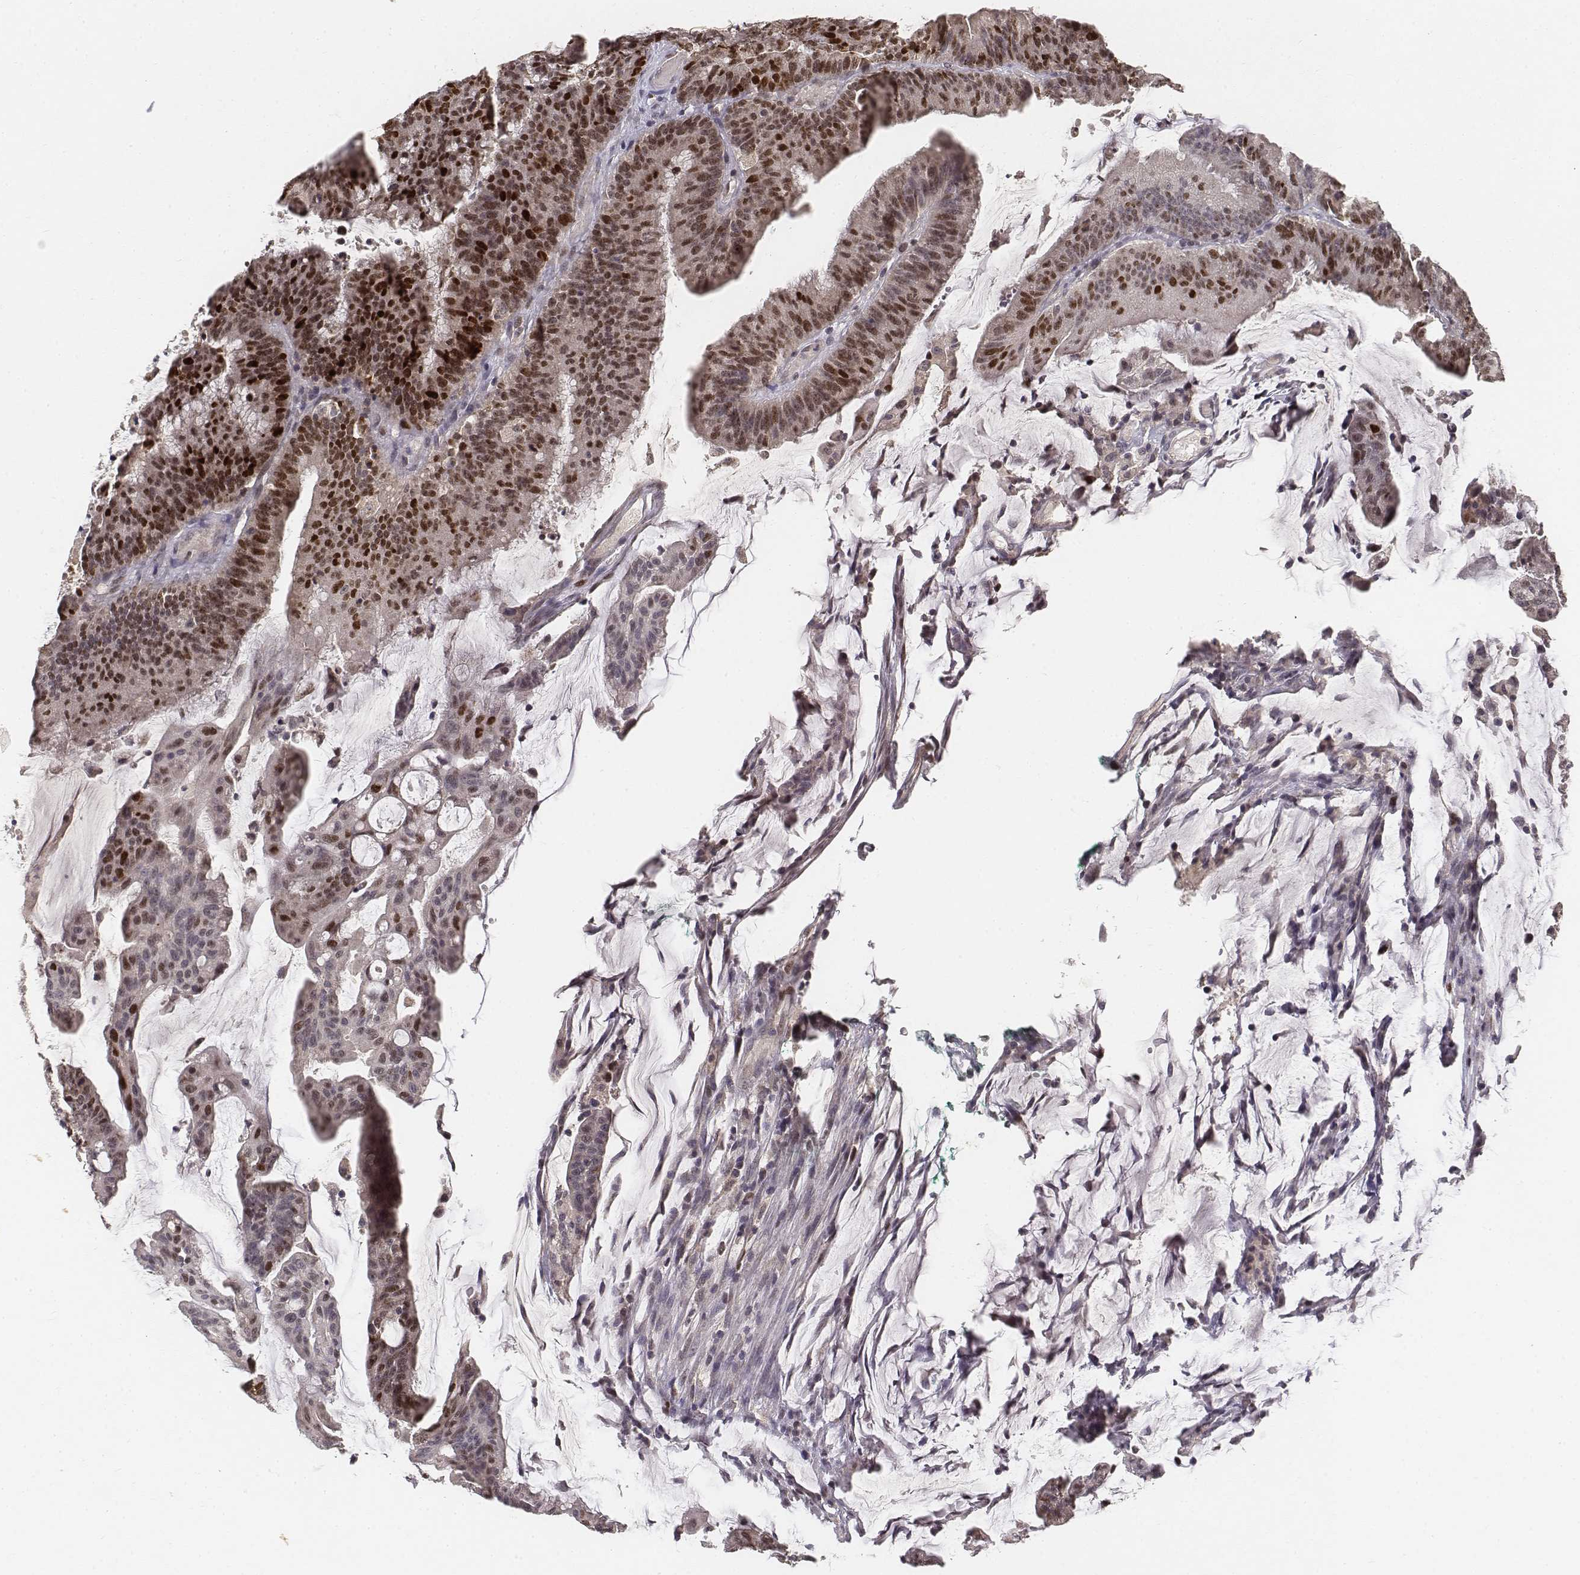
{"staining": {"intensity": "strong", "quantity": ">75%", "location": "nuclear"}, "tissue": "colorectal cancer", "cell_type": "Tumor cells", "image_type": "cancer", "snomed": [{"axis": "morphology", "description": "Adenocarcinoma, NOS"}, {"axis": "topography", "description": "Colon"}], "caption": "Immunohistochemical staining of colorectal cancer reveals high levels of strong nuclear protein staining in approximately >75% of tumor cells. (Stains: DAB in brown, nuclei in blue, Microscopy: brightfield microscopy at high magnification).", "gene": "FANCD2", "patient": {"sex": "female", "age": 78}}